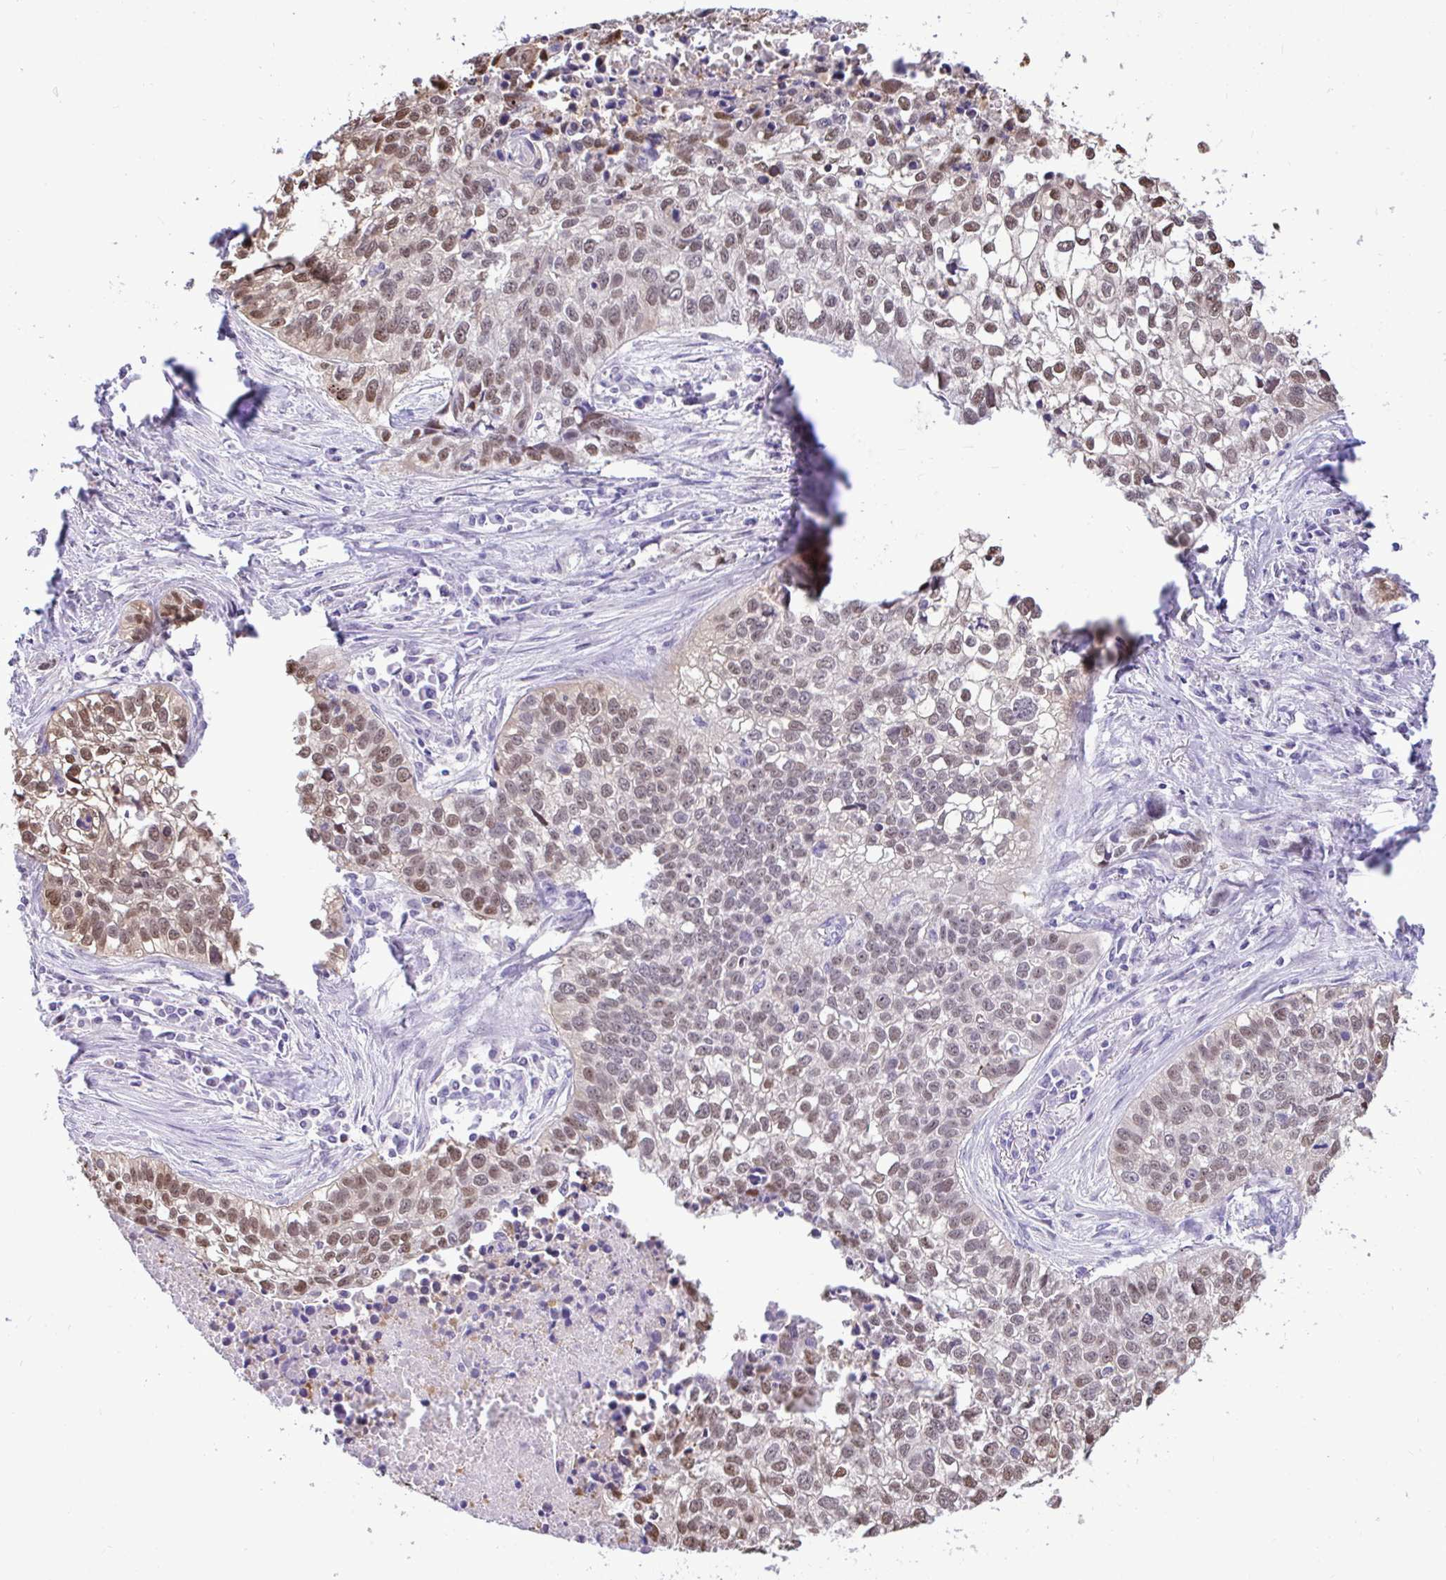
{"staining": {"intensity": "weak", "quantity": "25%-75%", "location": "nuclear"}, "tissue": "lung cancer", "cell_type": "Tumor cells", "image_type": "cancer", "snomed": [{"axis": "morphology", "description": "Squamous cell carcinoma, NOS"}, {"axis": "topography", "description": "Lung"}], "caption": "Brown immunohistochemical staining in human lung cancer shows weak nuclear positivity in about 25%-75% of tumor cells.", "gene": "ZNF485", "patient": {"sex": "male", "age": 74}}